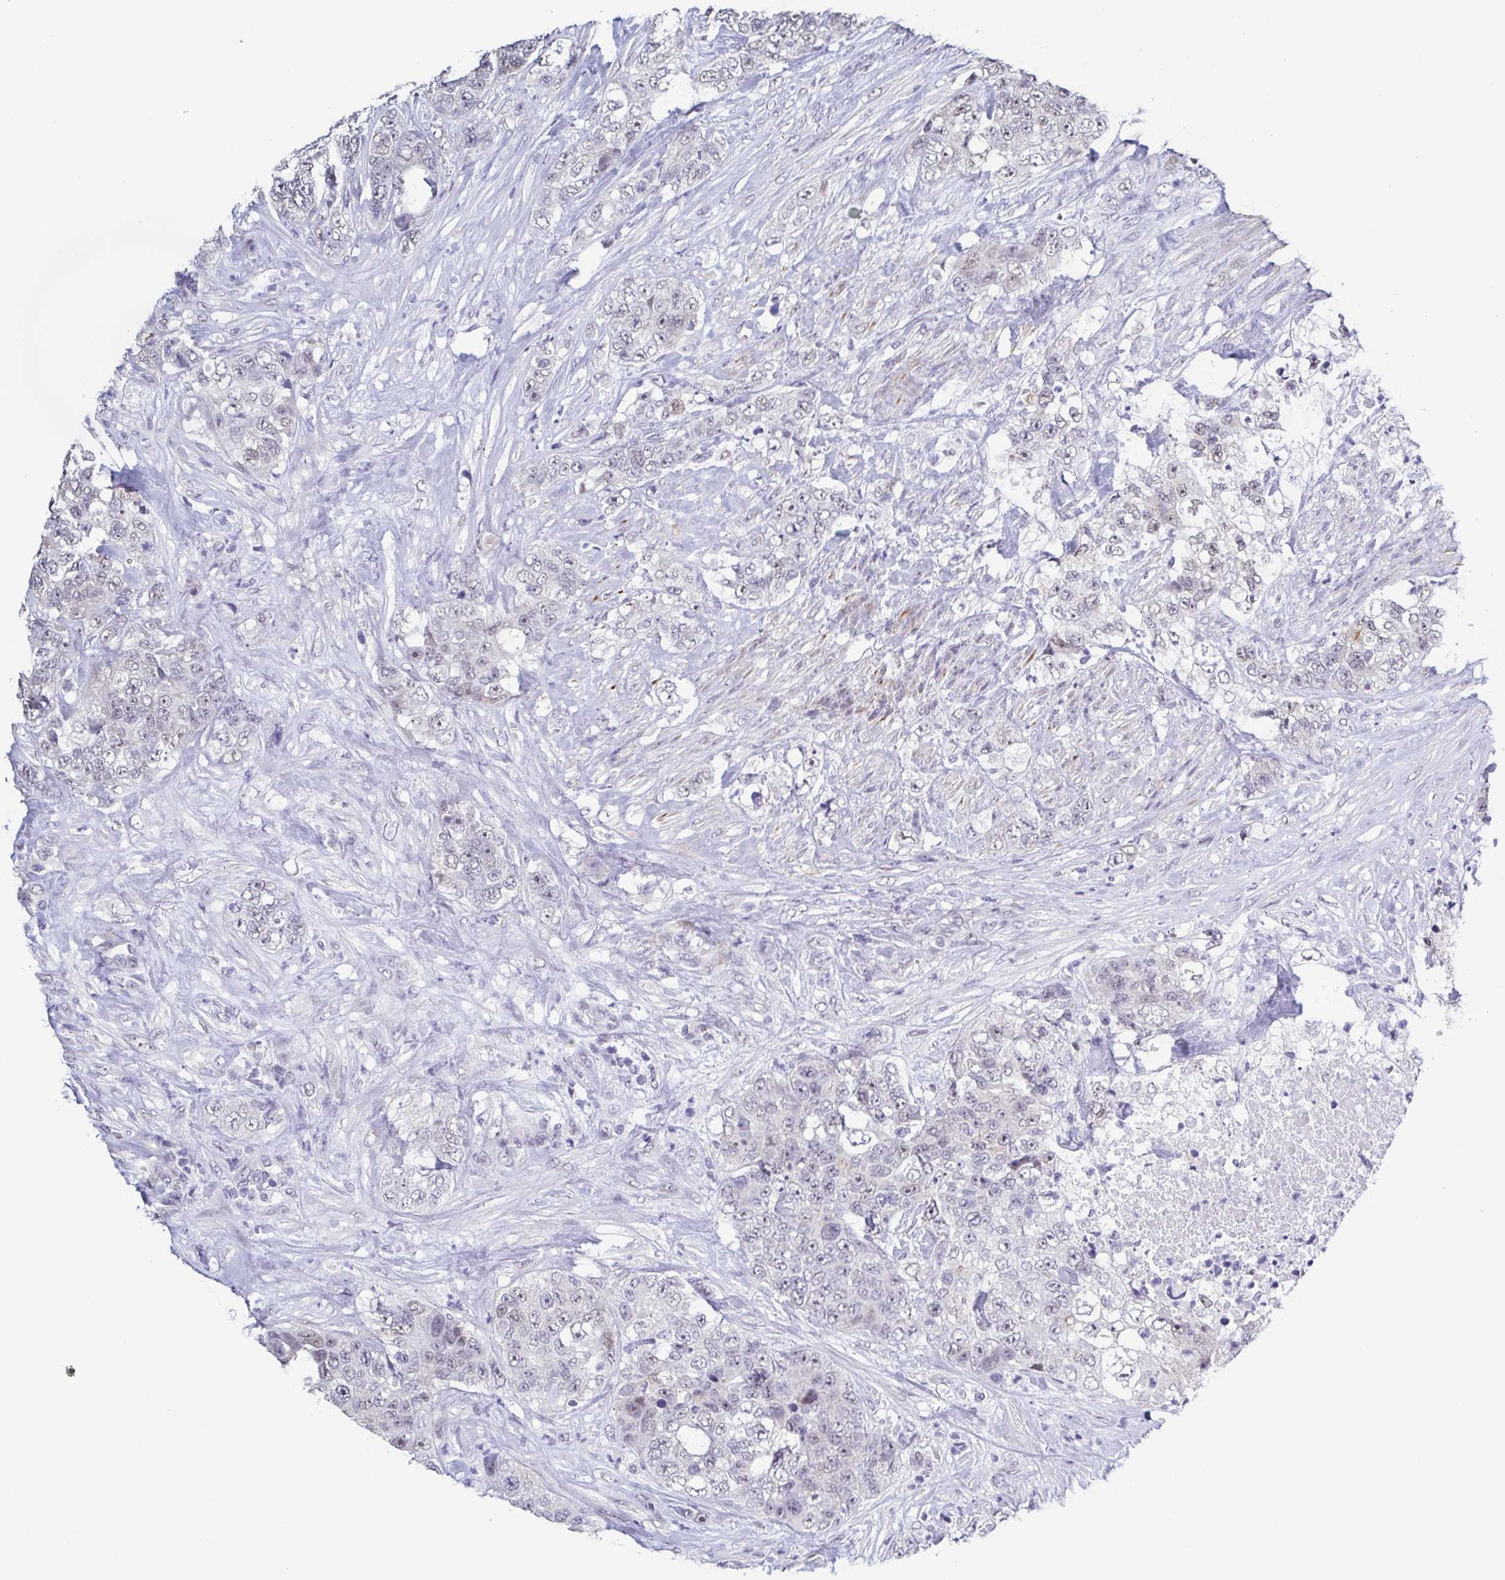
{"staining": {"intensity": "negative", "quantity": "none", "location": "none"}, "tissue": "urothelial cancer", "cell_type": "Tumor cells", "image_type": "cancer", "snomed": [{"axis": "morphology", "description": "Urothelial carcinoma, High grade"}, {"axis": "topography", "description": "Urinary bladder"}], "caption": "Immunohistochemistry (IHC) image of human urothelial carcinoma (high-grade) stained for a protein (brown), which shows no positivity in tumor cells.", "gene": "TMEM92", "patient": {"sex": "female", "age": 78}}